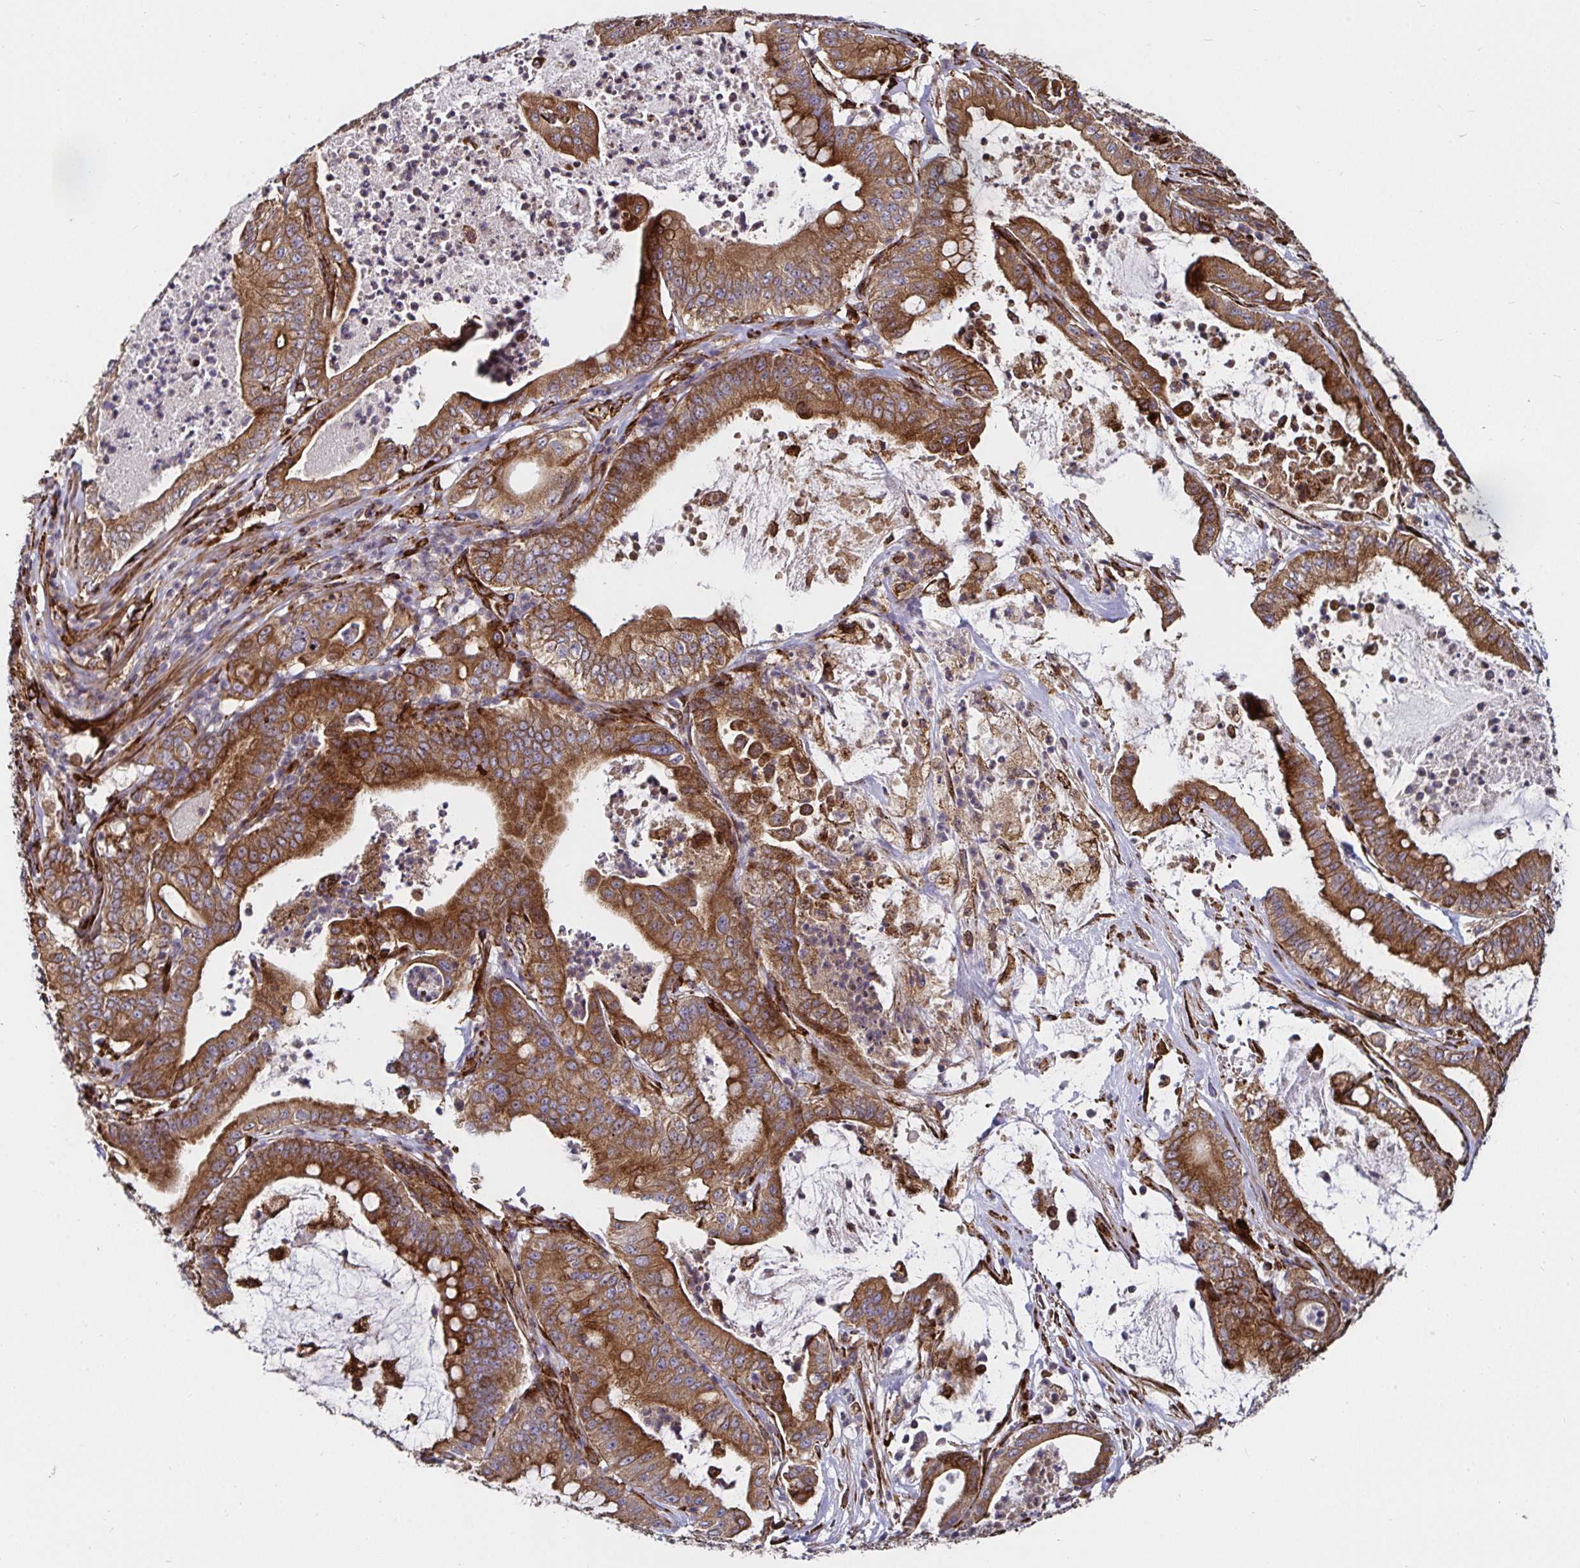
{"staining": {"intensity": "moderate", "quantity": ">75%", "location": "cytoplasmic/membranous"}, "tissue": "pancreatic cancer", "cell_type": "Tumor cells", "image_type": "cancer", "snomed": [{"axis": "morphology", "description": "Adenocarcinoma, NOS"}, {"axis": "topography", "description": "Pancreas"}], "caption": "Immunohistochemistry of pancreatic cancer (adenocarcinoma) shows medium levels of moderate cytoplasmic/membranous positivity in about >75% of tumor cells.", "gene": "SMYD3", "patient": {"sex": "male", "age": 71}}